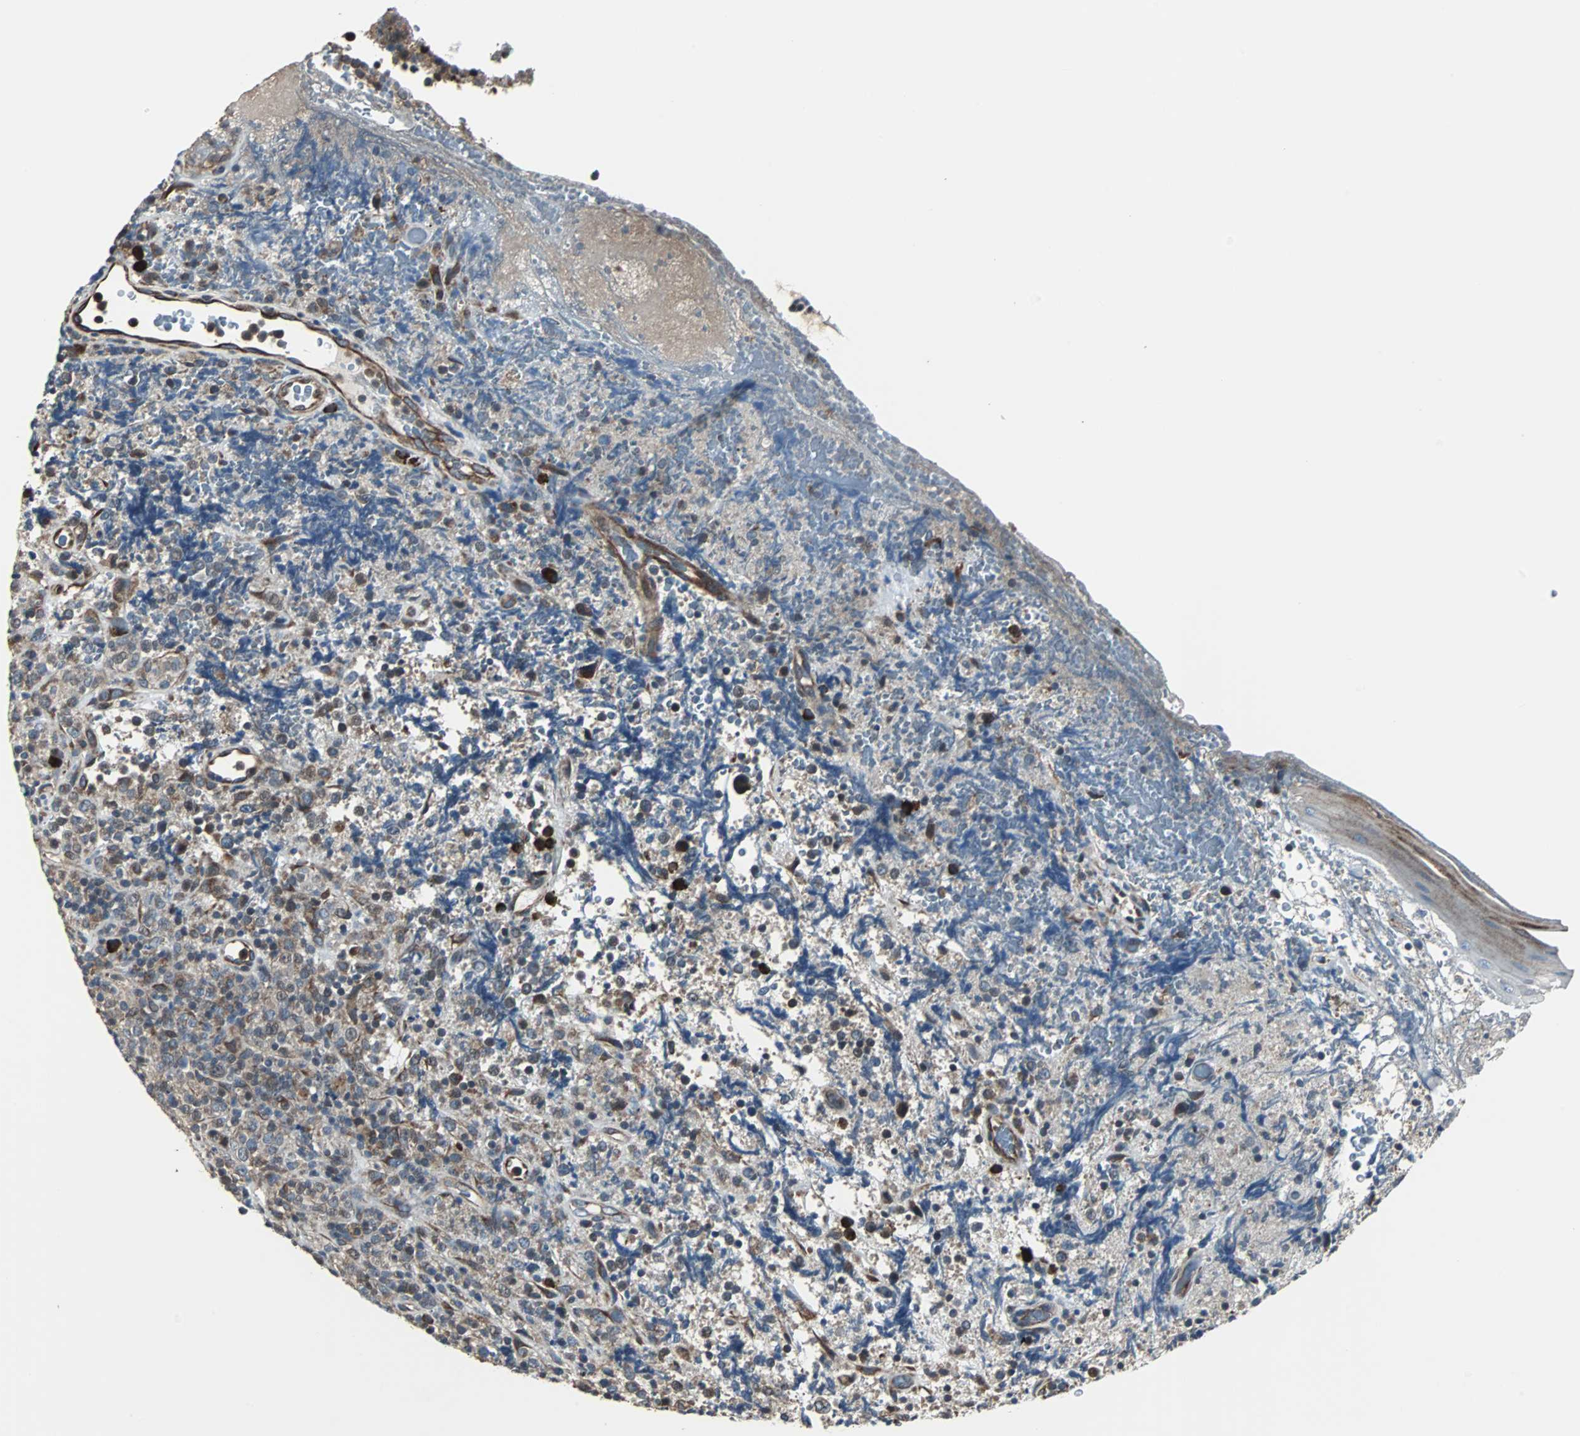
{"staining": {"intensity": "weak", "quantity": "25%-75%", "location": "cytoplasmic/membranous"}, "tissue": "lymphoma", "cell_type": "Tumor cells", "image_type": "cancer", "snomed": [{"axis": "morphology", "description": "Malignant lymphoma, non-Hodgkin's type, High grade"}, {"axis": "topography", "description": "Tonsil"}], "caption": "Protein staining reveals weak cytoplasmic/membranous expression in about 25%-75% of tumor cells in lymphoma. The protein is shown in brown color, while the nuclei are stained blue.", "gene": "CHP1", "patient": {"sex": "female", "age": 36}}